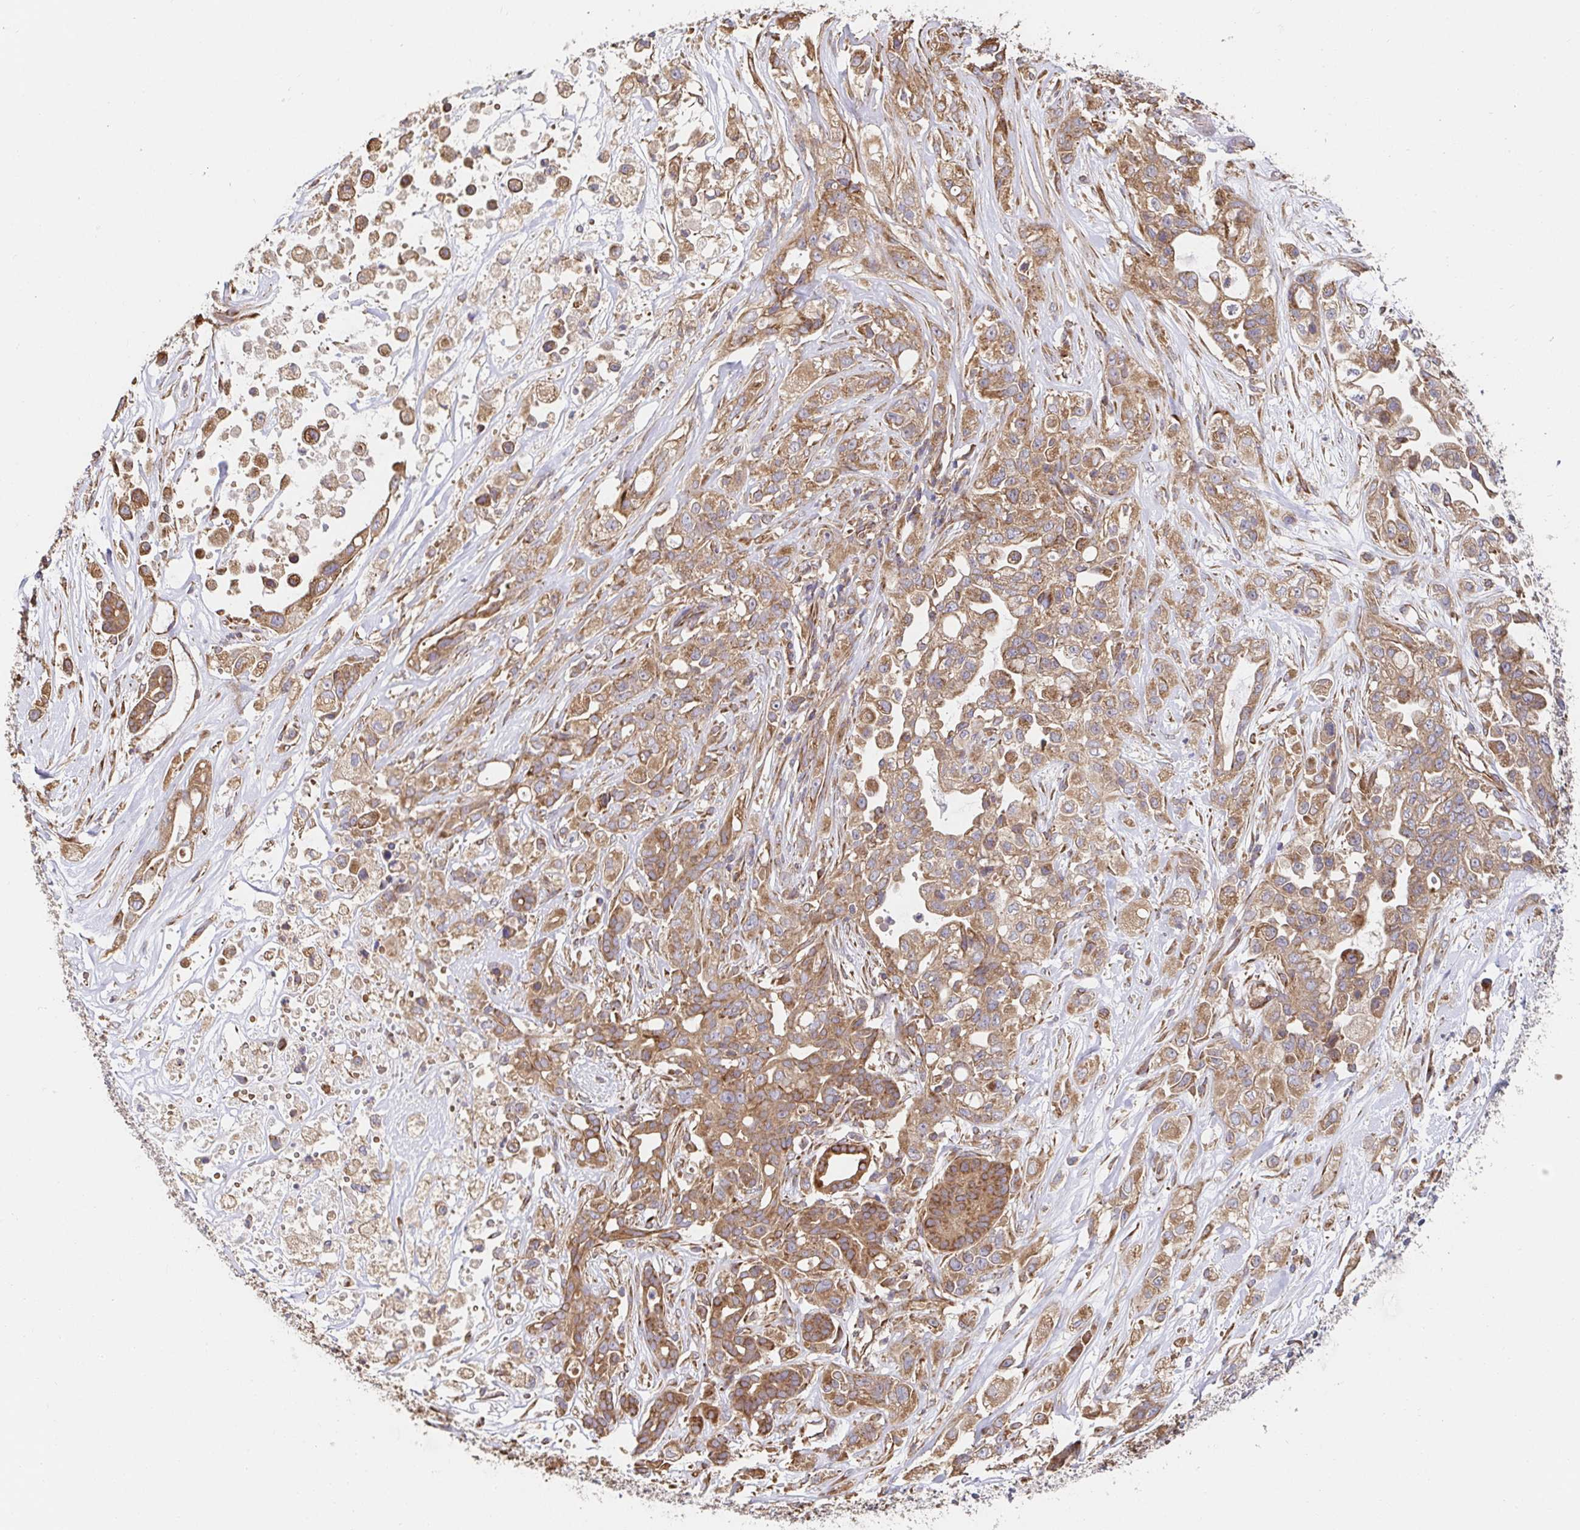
{"staining": {"intensity": "moderate", "quantity": ">75%", "location": "cytoplasmic/membranous"}, "tissue": "pancreatic cancer", "cell_type": "Tumor cells", "image_type": "cancer", "snomed": [{"axis": "morphology", "description": "Adenocarcinoma, NOS"}, {"axis": "topography", "description": "Pancreas"}], "caption": "Immunohistochemical staining of pancreatic adenocarcinoma reveals medium levels of moderate cytoplasmic/membranous protein positivity in about >75% of tumor cells.", "gene": "APBB1", "patient": {"sex": "male", "age": 44}}